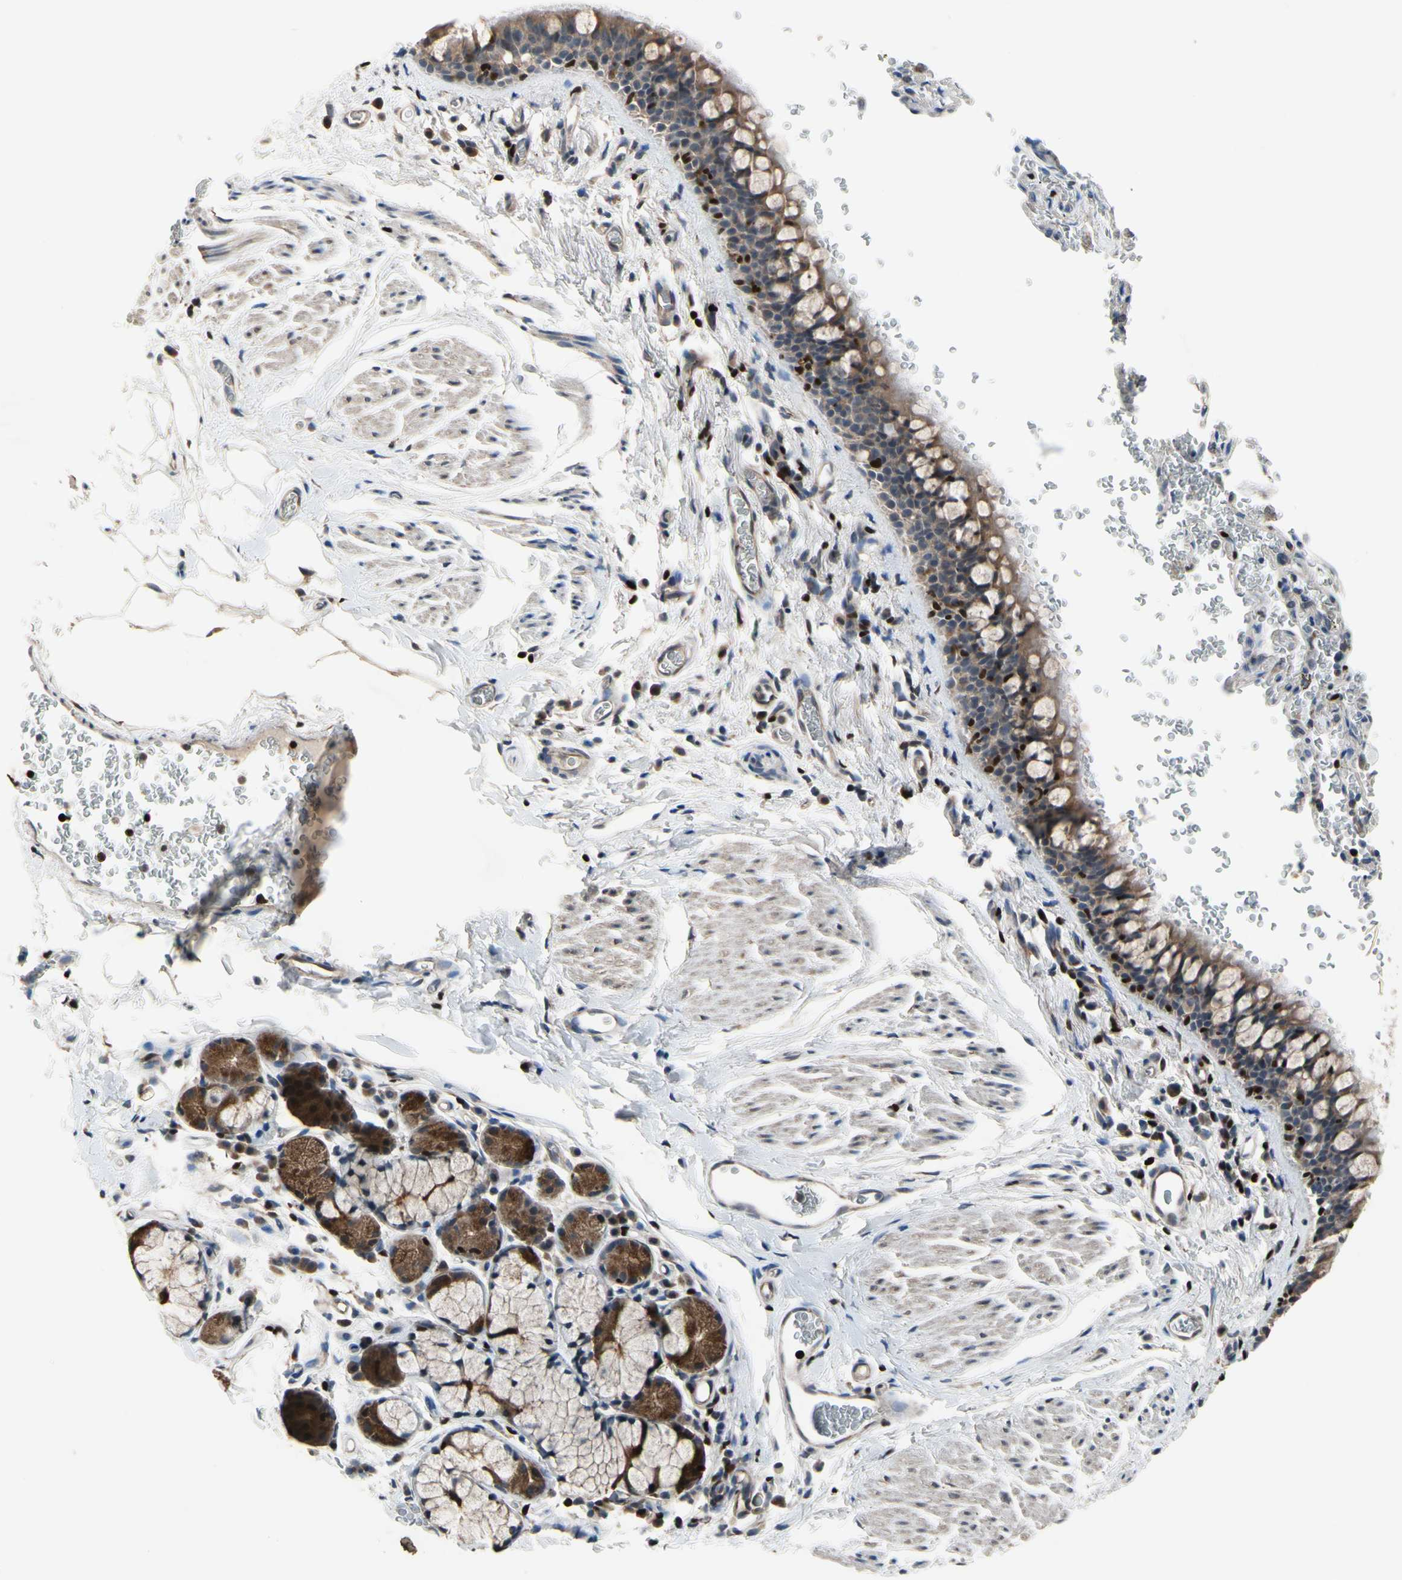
{"staining": {"intensity": "moderate", "quantity": ">75%", "location": "cytoplasmic/membranous,nuclear"}, "tissue": "bronchus", "cell_type": "Respiratory epithelial cells", "image_type": "normal", "snomed": [{"axis": "morphology", "description": "Normal tissue, NOS"}, {"axis": "morphology", "description": "Malignant melanoma, Metastatic site"}, {"axis": "topography", "description": "Bronchus"}, {"axis": "topography", "description": "Lung"}], "caption": "This micrograph shows normal bronchus stained with IHC to label a protein in brown. The cytoplasmic/membranous,nuclear of respiratory epithelial cells show moderate positivity for the protein. Nuclei are counter-stained blue.", "gene": "TBX21", "patient": {"sex": "male", "age": 64}}